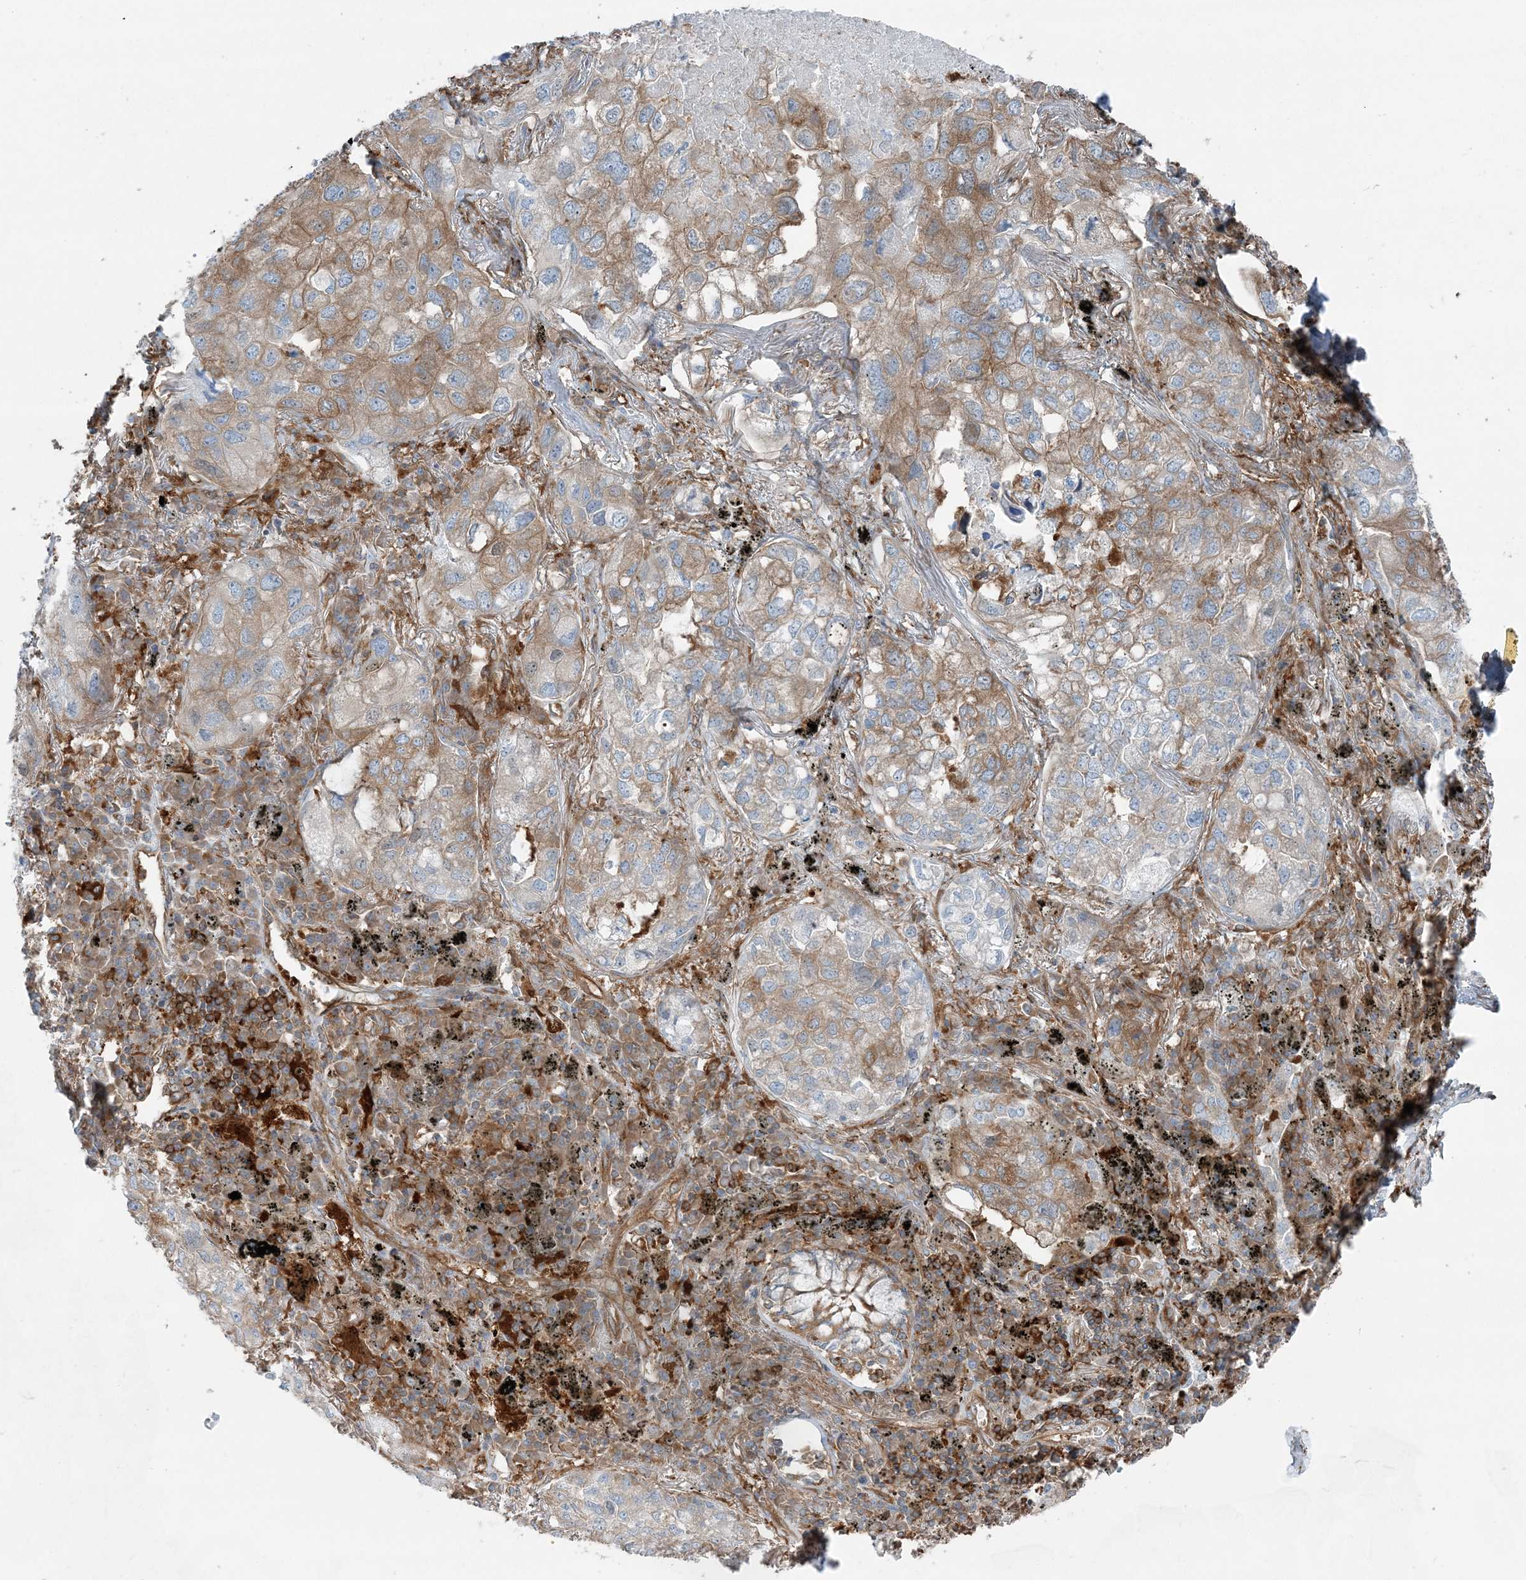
{"staining": {"intensity": "moderate", "quantity": ">75%", "location": "cytoplasmic/membranous"}, "tissue": "lung cancer", "cell_type": "Tumor cells", "image_type": "cancer", "snomed": [{"axis": "morphology", "description": "Adenocarcinoma, NOS"}, {"axis": "topography", "description": "Lung"}], "caption": "Lung cancer (adenocarcinoma) was stained to show a protein in brown. There is medium levels of moderate cytoplasmic/membranous staining in approximately >75% of tumor cells. The protein is shown in brown color, while the nuclei are stained blue.", "gene": "SNX2", "patient": {"sex": "male", "age": 65}}